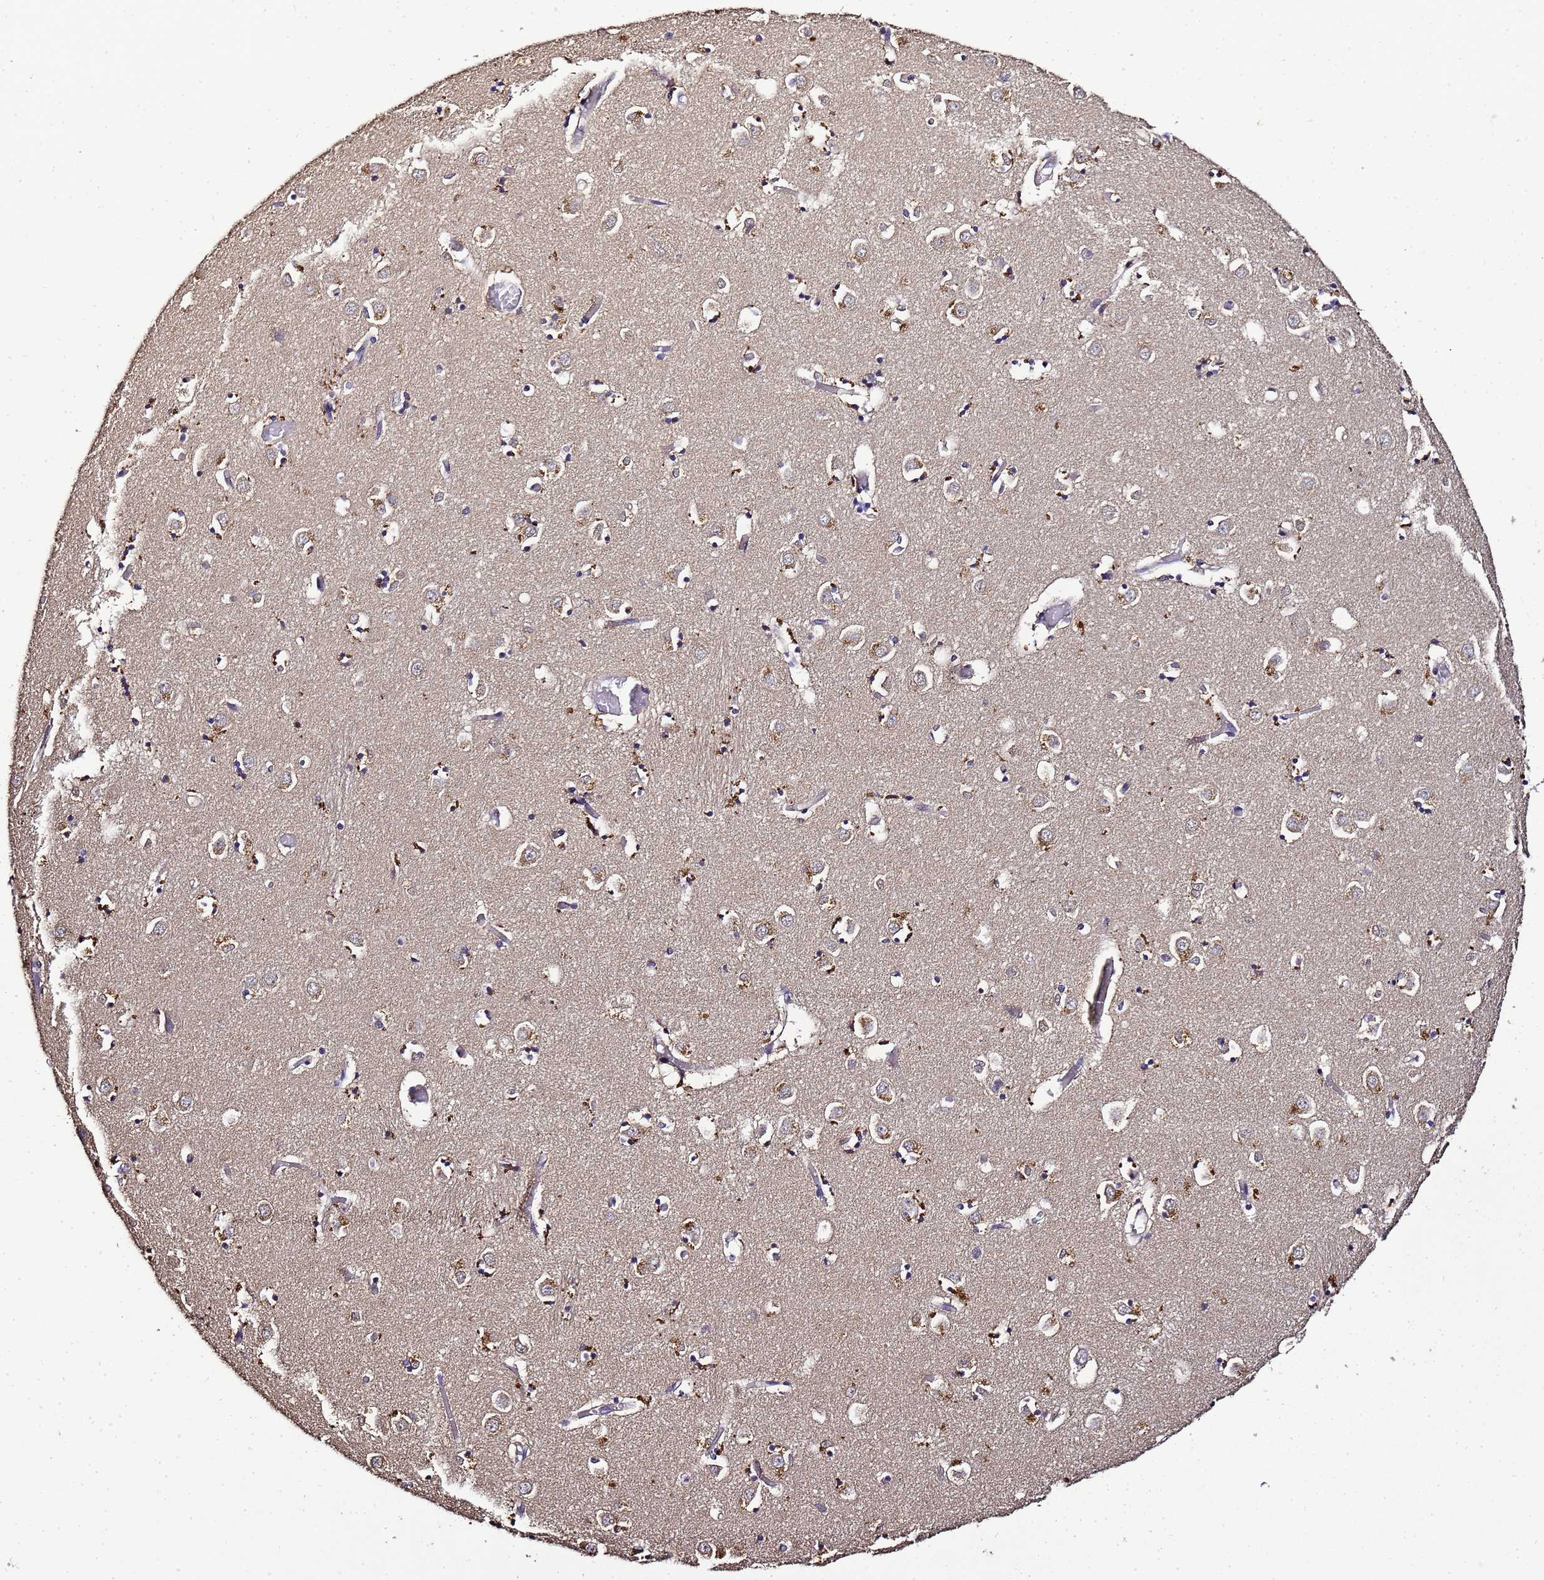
{"staining": {"intensity": "negative", "quantity": "none", "location": "none"}, "tissue": "caudate", "cell_type": "Glial cells", "image_type": "normal", "snomed": [{"axis": "morphology", "description": "Normal tissue, NOS"}, {"axis": "topography", "description": "Lateral ventricle wall"}], "caption": "Immunohistochemical staining of unremarkable caudate exhibits no significant staining in glial cells.", "gene": "LGI4", "patient": {"sex": "male", "age": 70}}